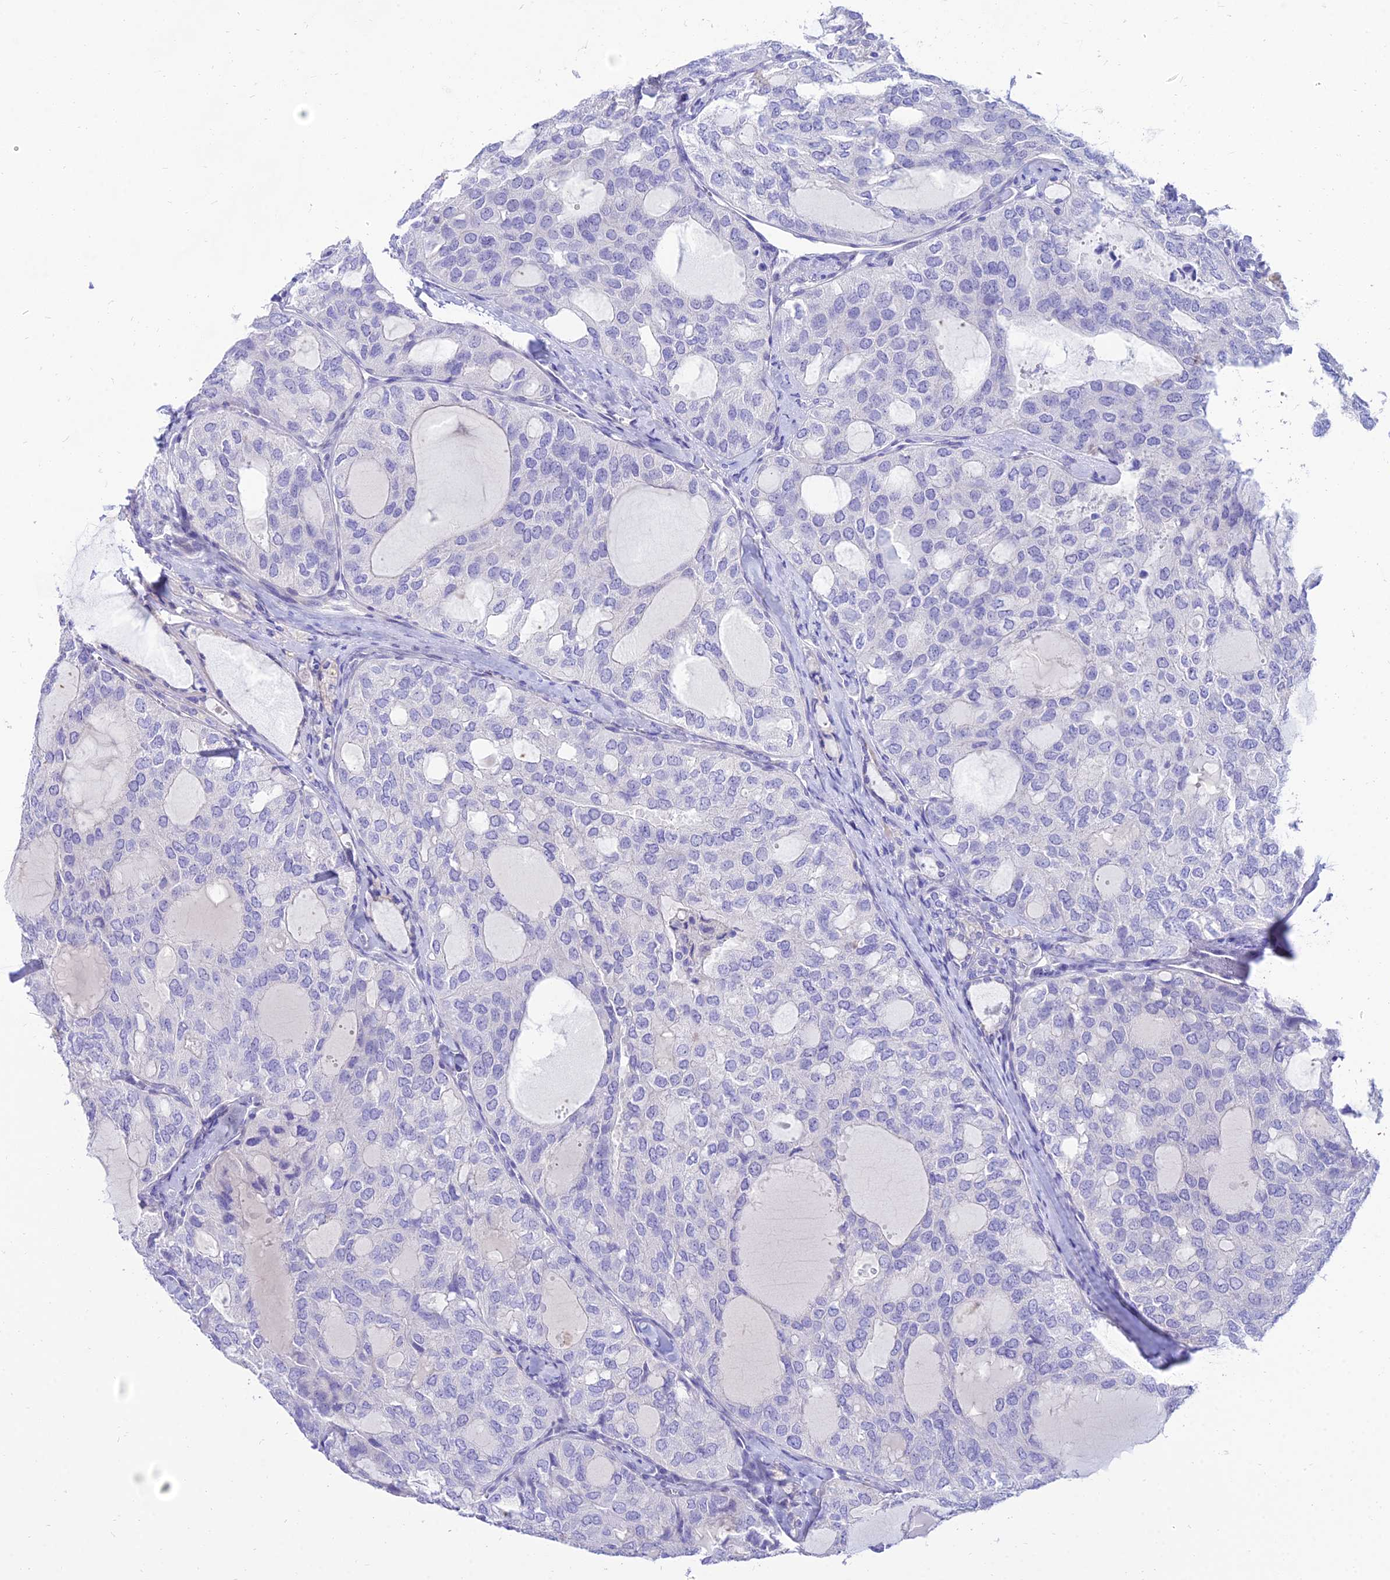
{"staining": {"intensity": "negative", "quantity": "none", "location": "none"}, "tissue": "thyroid cancer", "cell_type": "Tumor cells", "image_type": "cancer", "snomed": [{"axis": "morphology", "description": "Follicular adenoma carcinoma, NOS"}, {"axis": "topography", "description": "Thyroid gland"}], "caption": "Protein analysis of follicular adenoma carcinoma (thyroid) shows no significant staining in tumor cells.", "gene": "TAC3", "patient": {"sex": "male", "age": 75}}